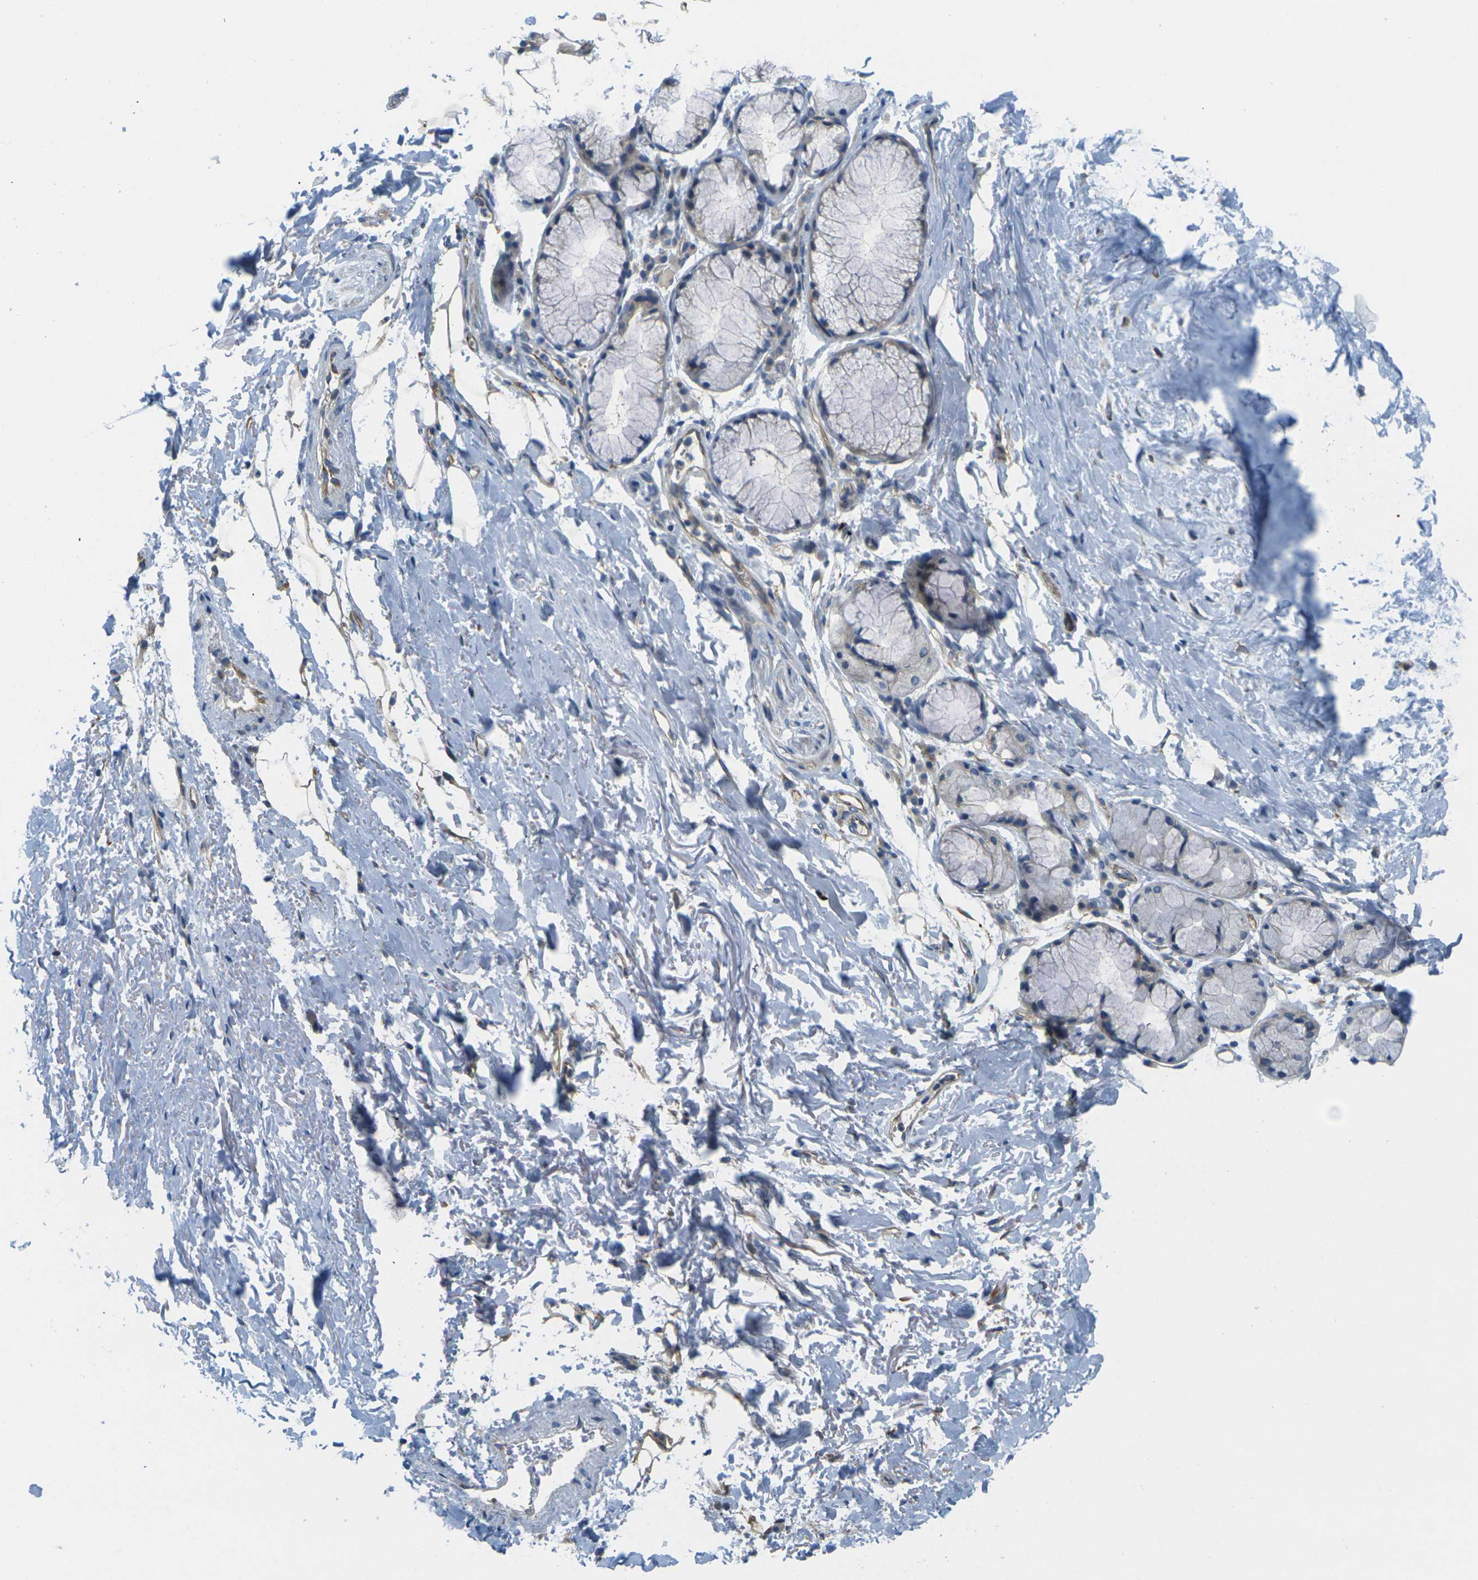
{"staining": {"intensity": "negative", "quantity": "none", "location": "none"}, "tissue": "adipose tissue", "cell_type": "Adipocytes", "image_type": "normal", "snomed": [{"axis": "morphology", "description": "Normal tissue, NOS"}, {"axis": "topography", "description": "Cartilage tissue"}, {"axis": "topography", "description": "Bronchus"}], "caption": "High magnification brightfield microscopy of normal adipose tissue stained with DAB (brown) and counterstained with hematoxylin (blue): adipocytes show no significant positivity. (Stains: DAB IHC with hematoxylin counter stain, Microscopy: brightfield microscopy at high magnification).", "gene": "CYP2C8", "patient": {"sex": "female", "age": 73}}